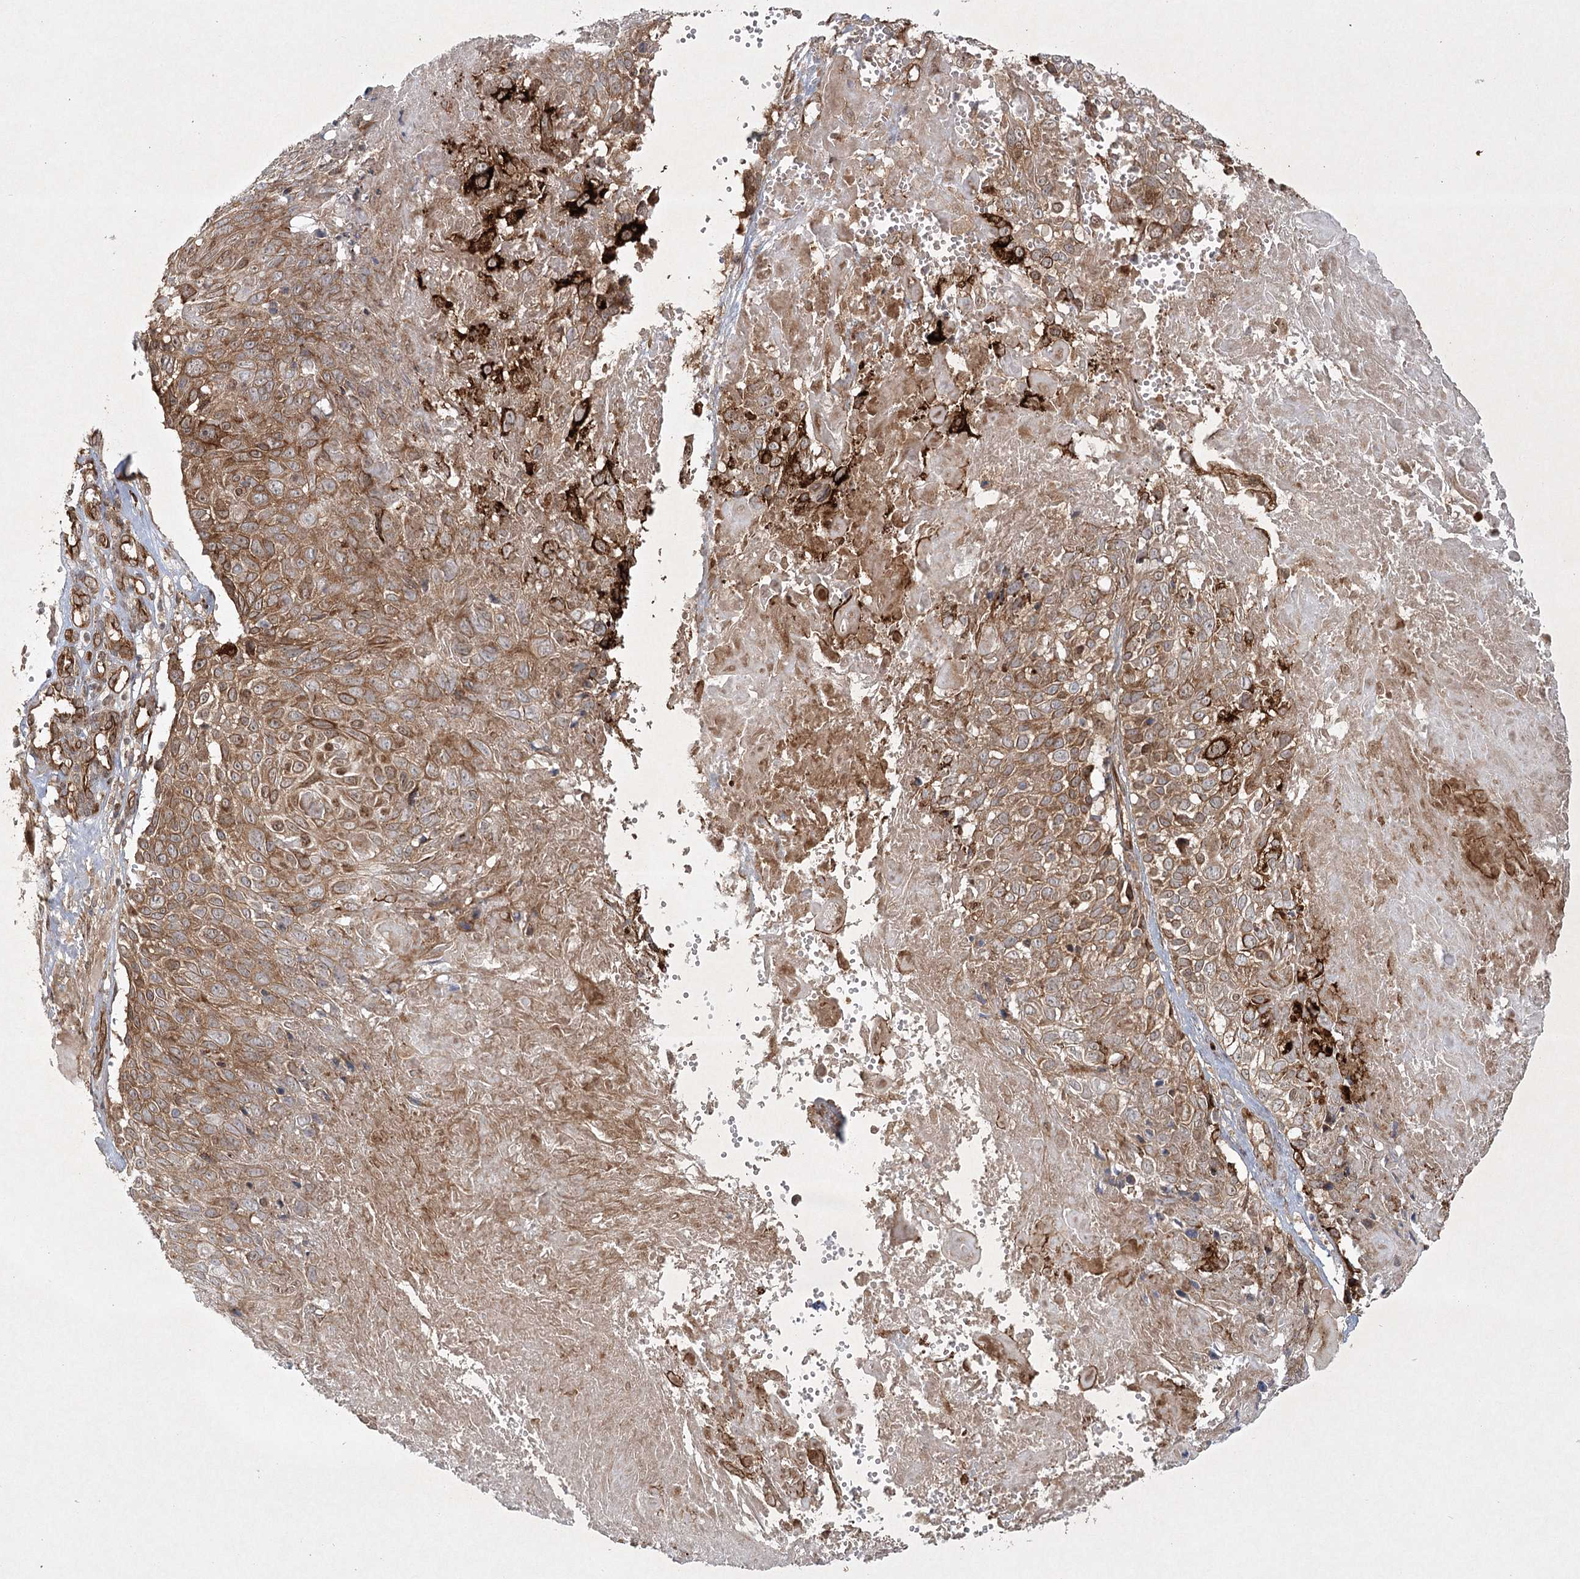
{"staining": {"intensity": "moderate", "quantity": ">75%", "location": "cytoplasmic/membranous"}, "tissue": "cervical cancer", "cell_type": "Tumor cells", "image_type": "cancer", "snomed": [{"axis": "morphology", "description": "Squamous cell carcinoma, NOS"}, {"axis": "topography", "description": "Cervix"}], "caption": "The histopathology image demonstrates a brown stain indicating the presence of a protein in the cytoplasmic/membranous of tumor cells in cervical squamous cell carcinoma. The staining is performed using DAB (3,3'-diaminobenzidine) brown chromogen to label protein expression. The nuclei are counter-stained blue using hematoxylin.", "gene": "ARHGAP31", "patient": {"sex": "female", "age": 74}}